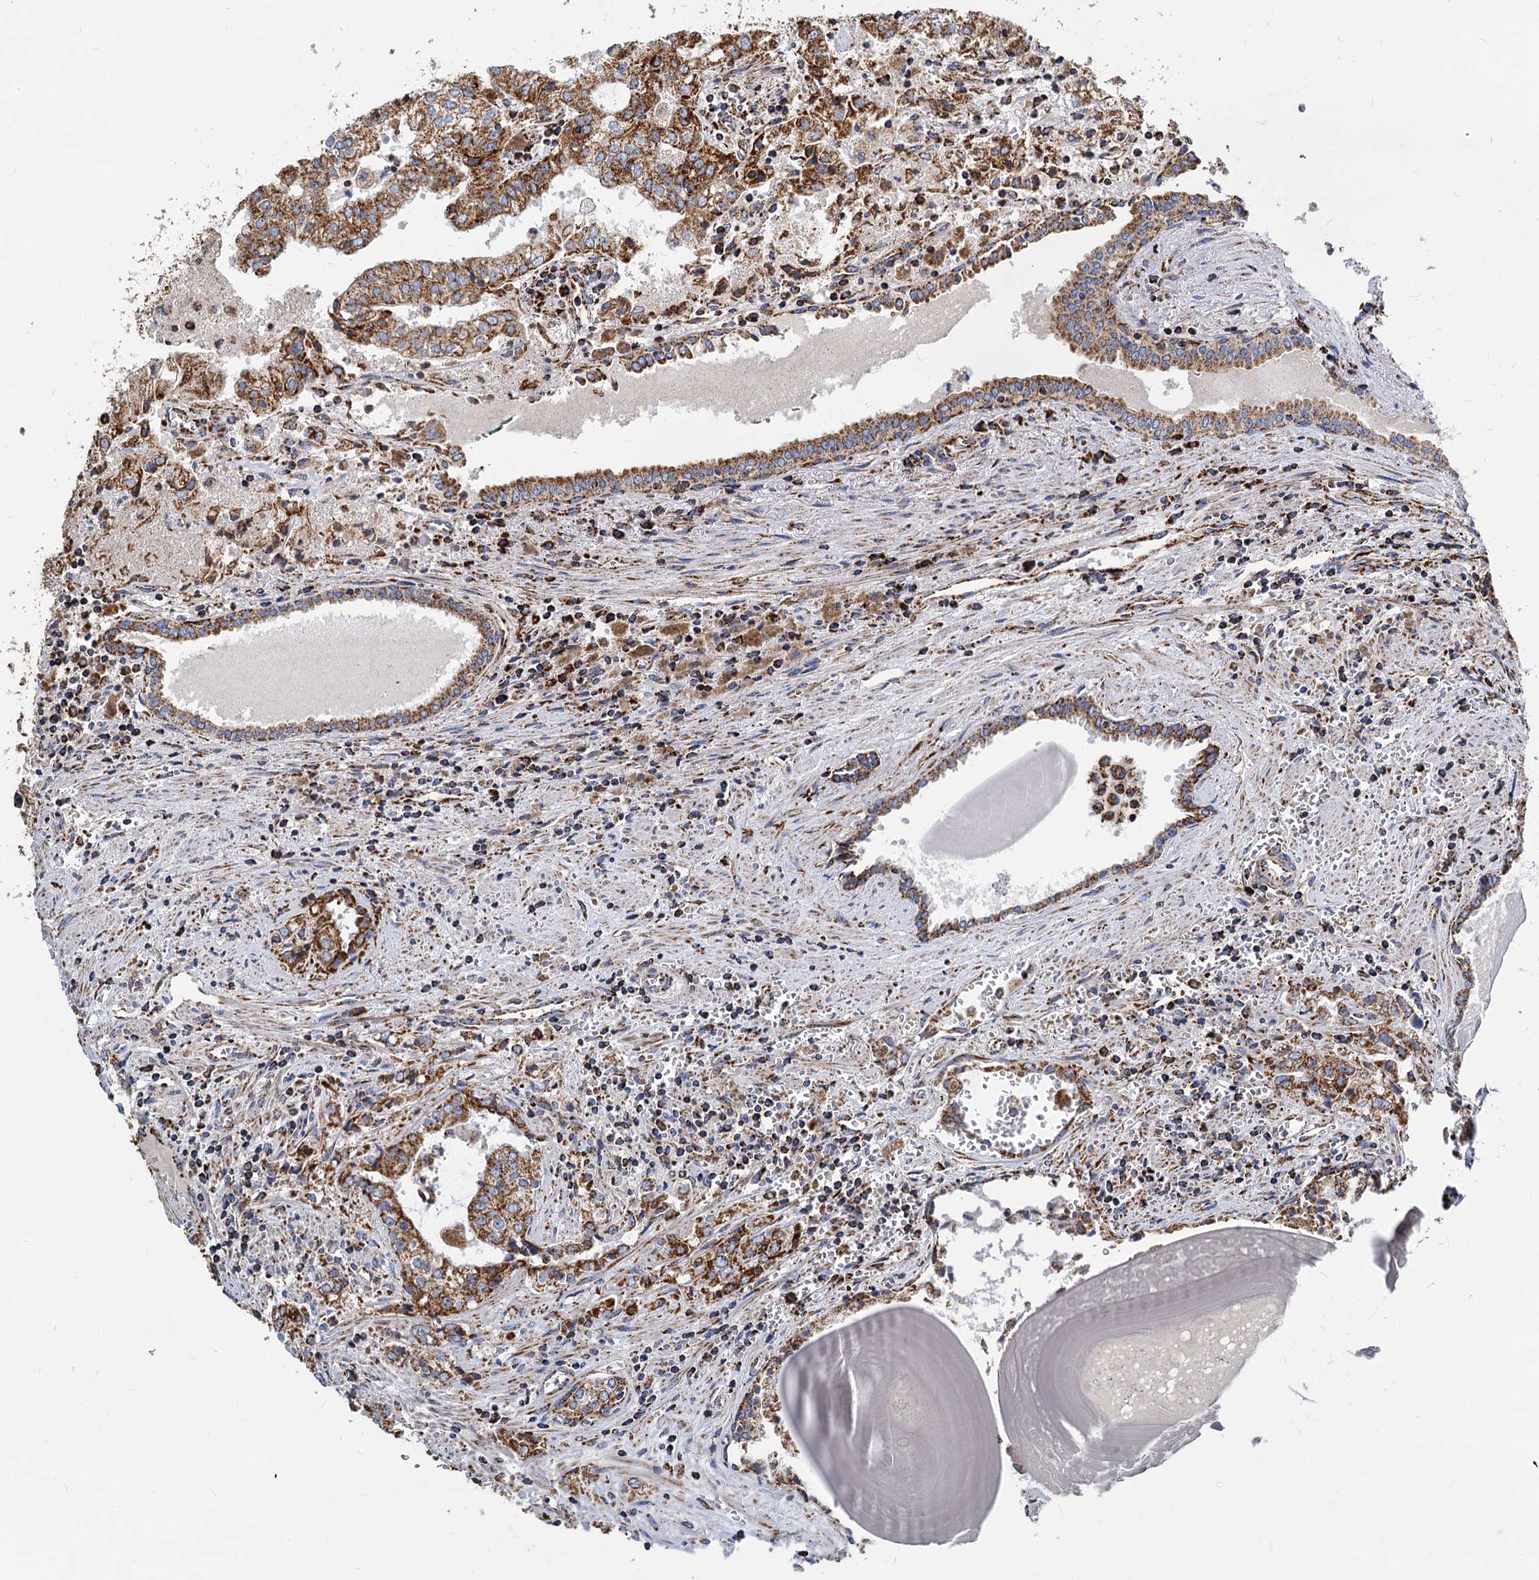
{"staining": {"intensity": "strong", "quantity": ">75%", "location": "cytoplasmic/membranous"}, "tissue": "prostate cancer", "cell_type": "Tumor cells", "image_type": "cancer", "snomed": [{"axis": "morphology", "description": "Adenocarcinoma, High grade"}, {"axis": "topography", "description": "Prostate"}], "caption": "IHC staining of prostate cancer, which displays high levels of strong cytoplasmic/membranous expression in approximately >75% of tumor cells indicating strong cytoplasmic/membranous protein expression. The staining was performed using DAB (brown) for protein detection and nuclei were counterstained in hematoxylin (blue).", "gene": "TIMM10", "patient": {"sex": "male", "age": 68}}